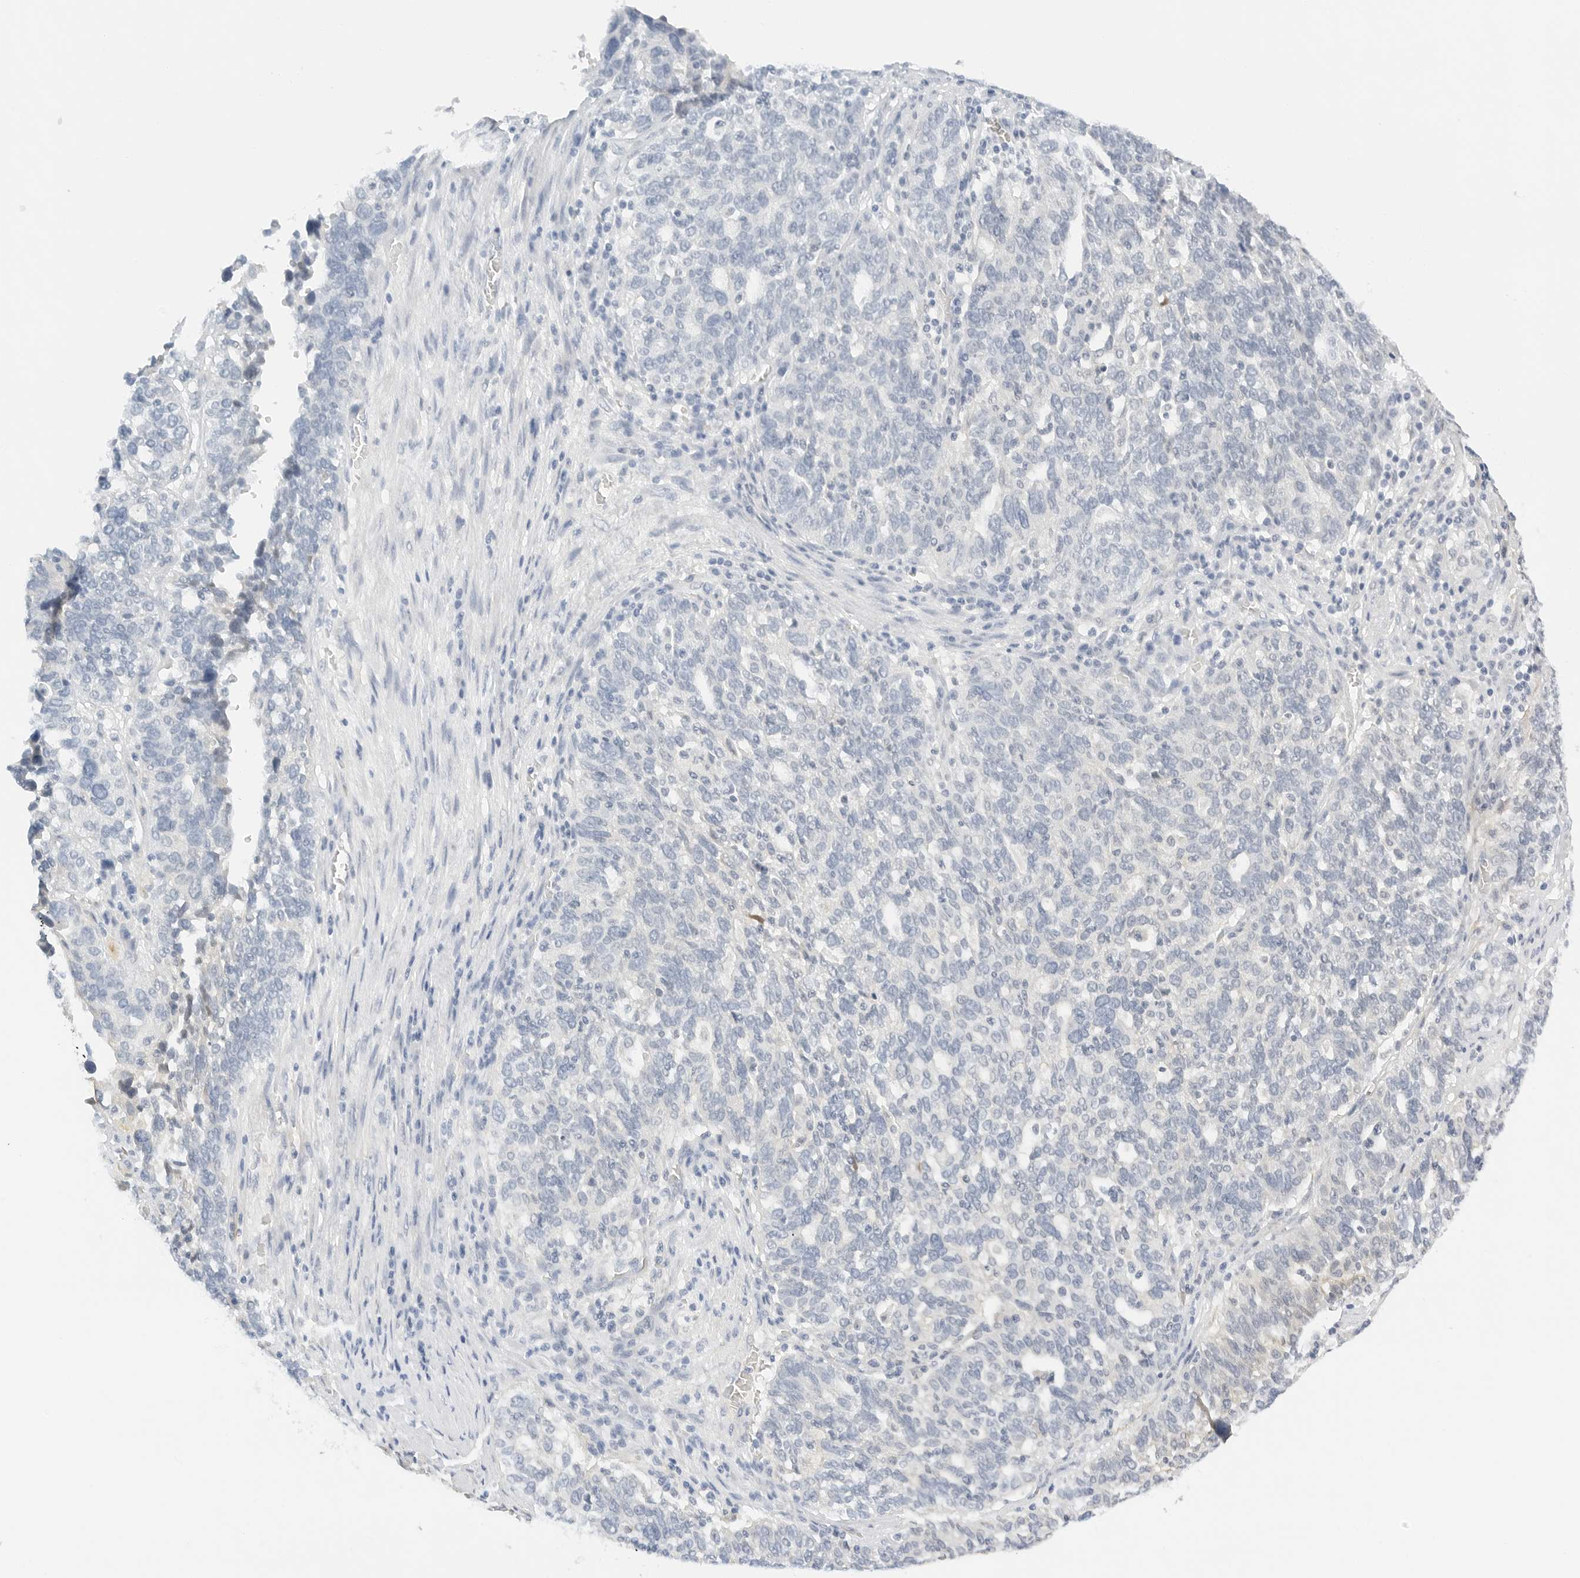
{"staining": {"intensity": "negative", "quantity": "none", "location": "none"}, "tissue": "ovarian cancer", "cell_type": "Tumor cells", "image_type": "cancer", "snomed": [{"axis": "morphology", "description": "Cystadenocarcinoma, serous, NOS"}, {"axis": "topography", "description": "Ovary"}], "caption": "DAB (3,3'-diaminobenzidine) immunohistochemical staining of ovarian cancer (serous cystadenocarcinoma) exhibits no significant expression in tumor cells.", "gene": "PKDCC", "patient": {"sex": "female", "age": 59}}